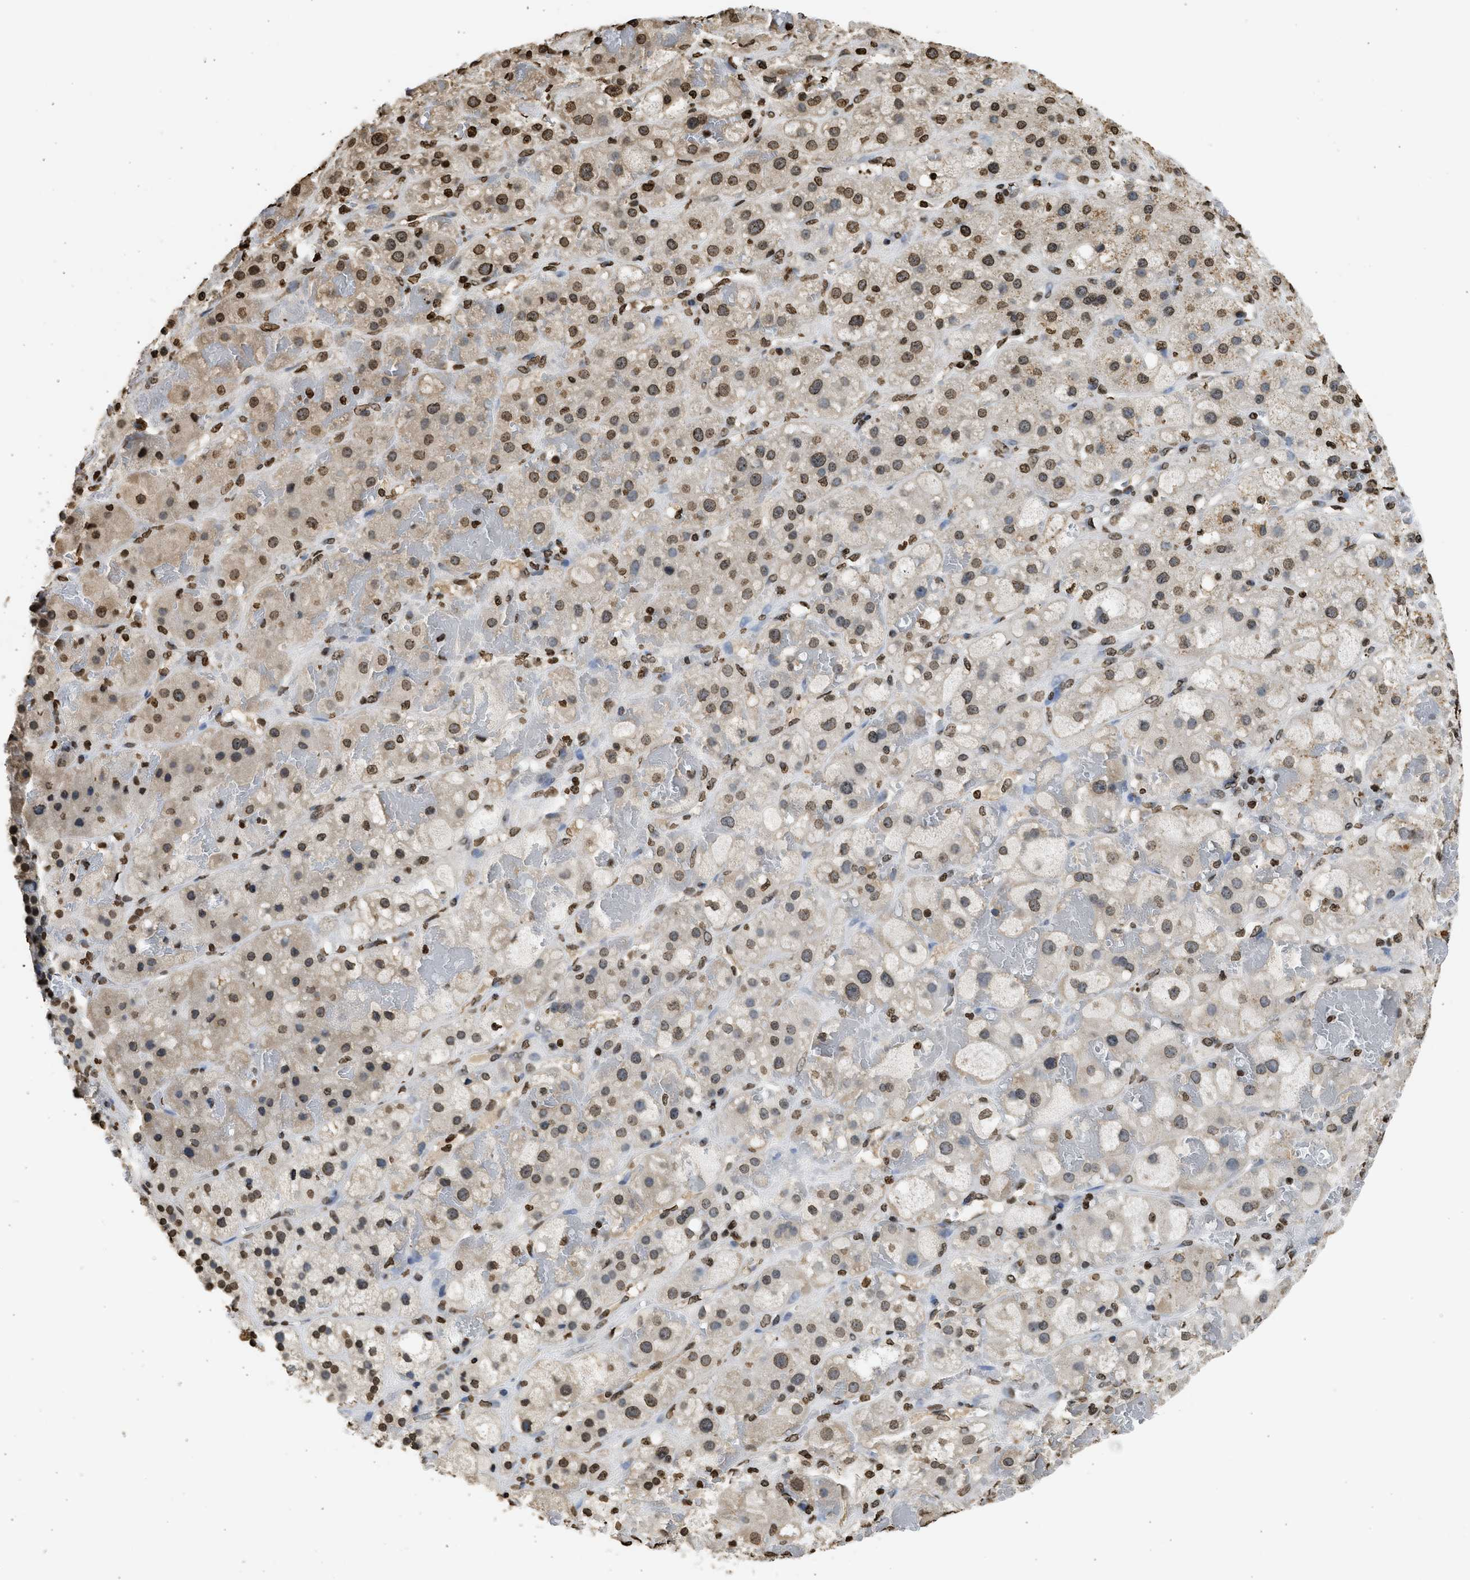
{"staining": {"intensity": "moderate", "quantity": ">75%", "location": "nuclear"}, "tissue": "adrenal gland", "cell_type": "Glandular cells", "image_type": "normal", "snomed": [{"axis": "morphology", "description": "Normal tissue, NOS"}, {"axis": "topography", "description": "Adrenal gland"}], "caption": "DAB immunohistochemical staining of unremarkable human adrenal gland shows moderate nuclear protein positivity in about >75% of glandular cells. The staining was performed using DAB to visualize the protein expression in brown, while the nuclei were stained in blue with hematoxylin (Magnification: 20x).", "gene": "RRAGC", "patient": {"sex": "female", "age": 47}}